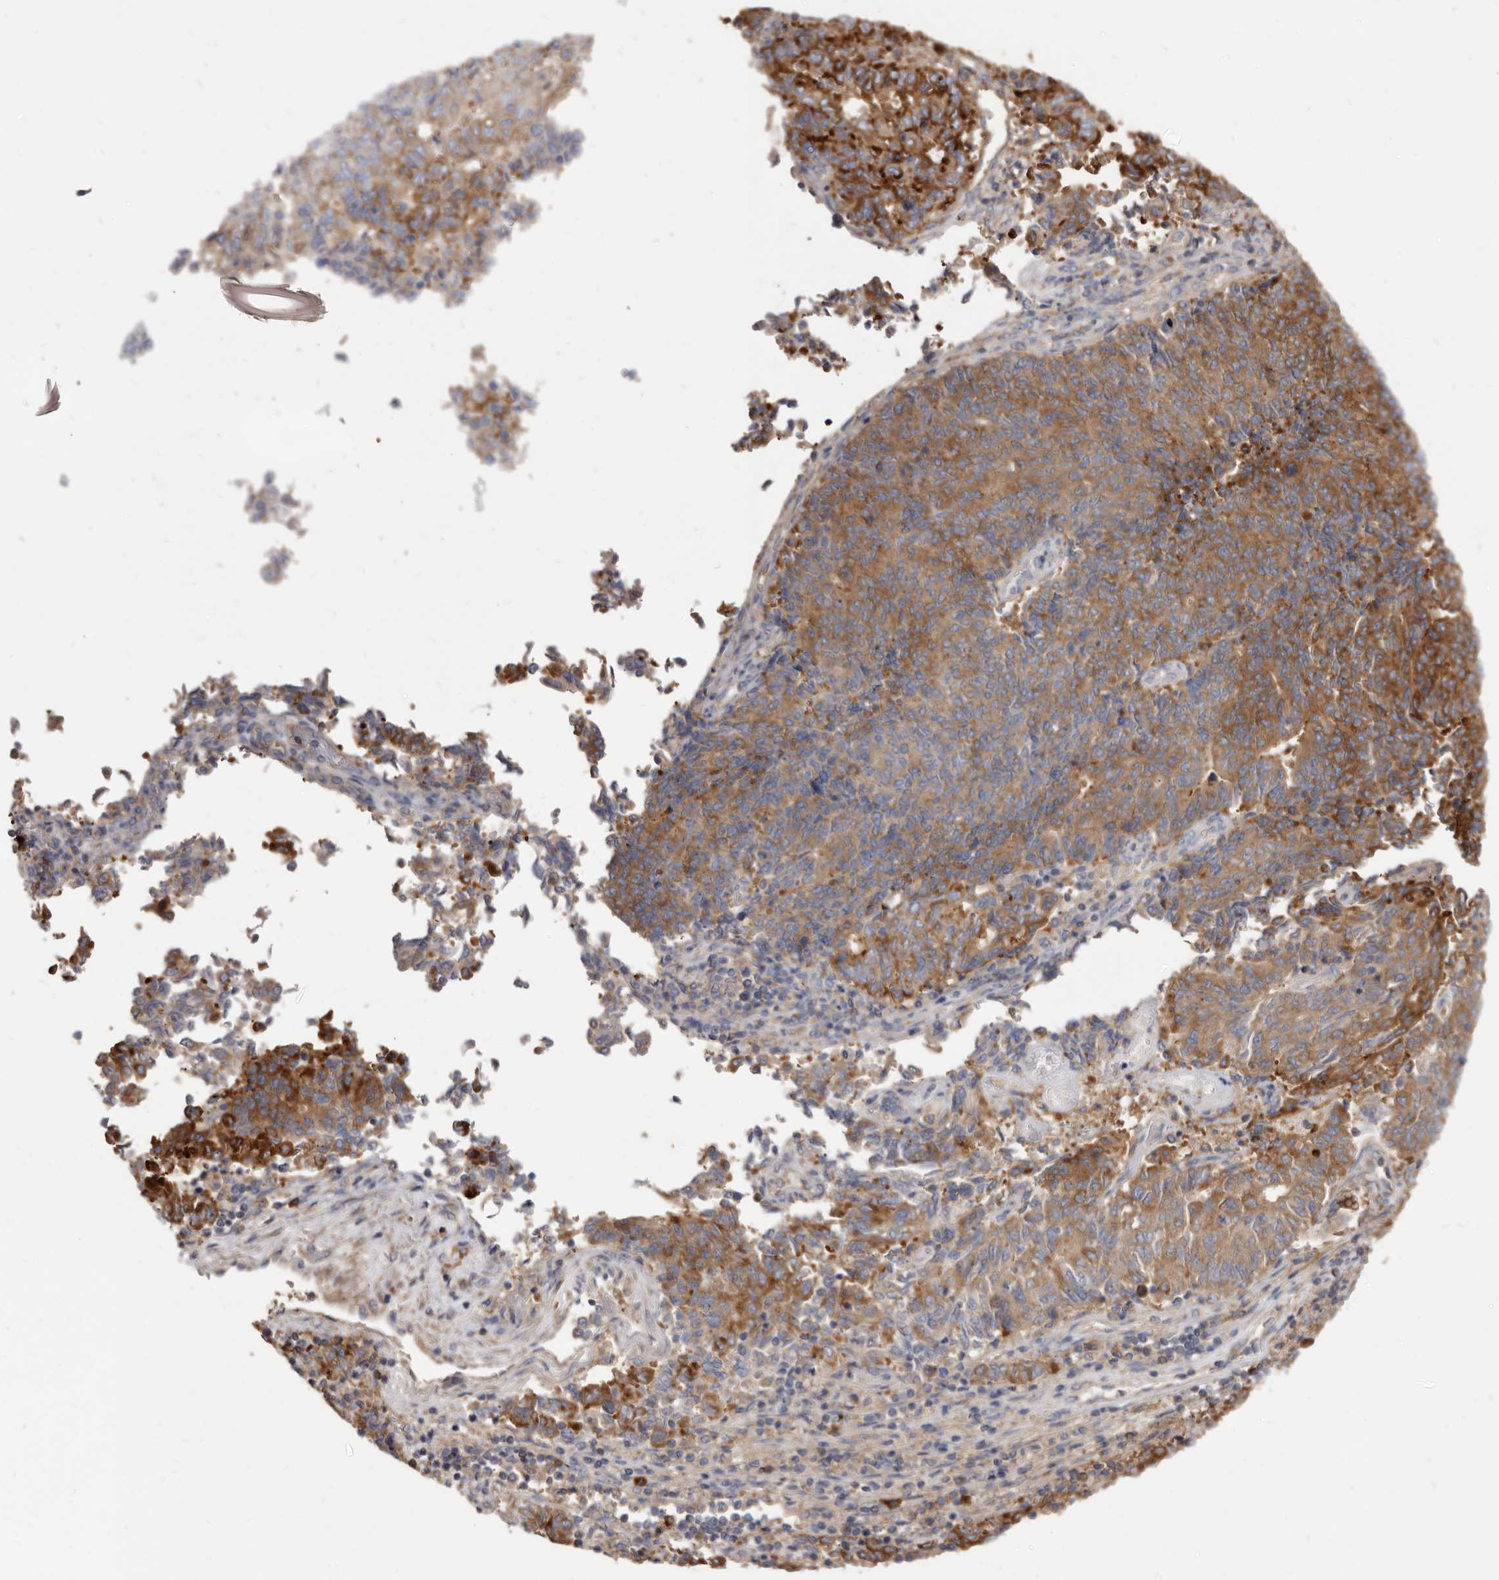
{"staining": {"intensity": "strong", "quantity": "25%-75%", "location": "cytoplasmic/membranous"}, "tissue": "endometrial cancer", "cell_type": "Tumor cells", "image_type": "cancer", "snomed": [{"axis": "morphology", "description": "Adenocarcinoma, NOS"}, {"axis": "topography", "description": "Endometrium"}], "caption": "Approximately 25%-75% of tumor cells in adenocarcinoma (endometrial) exhibit strong cytoplasmic/membranous protein staining as visualized by brown immunohistochemical staining.", "gene": "TPD52", "patient": {"sex": "female", "age": 80}}